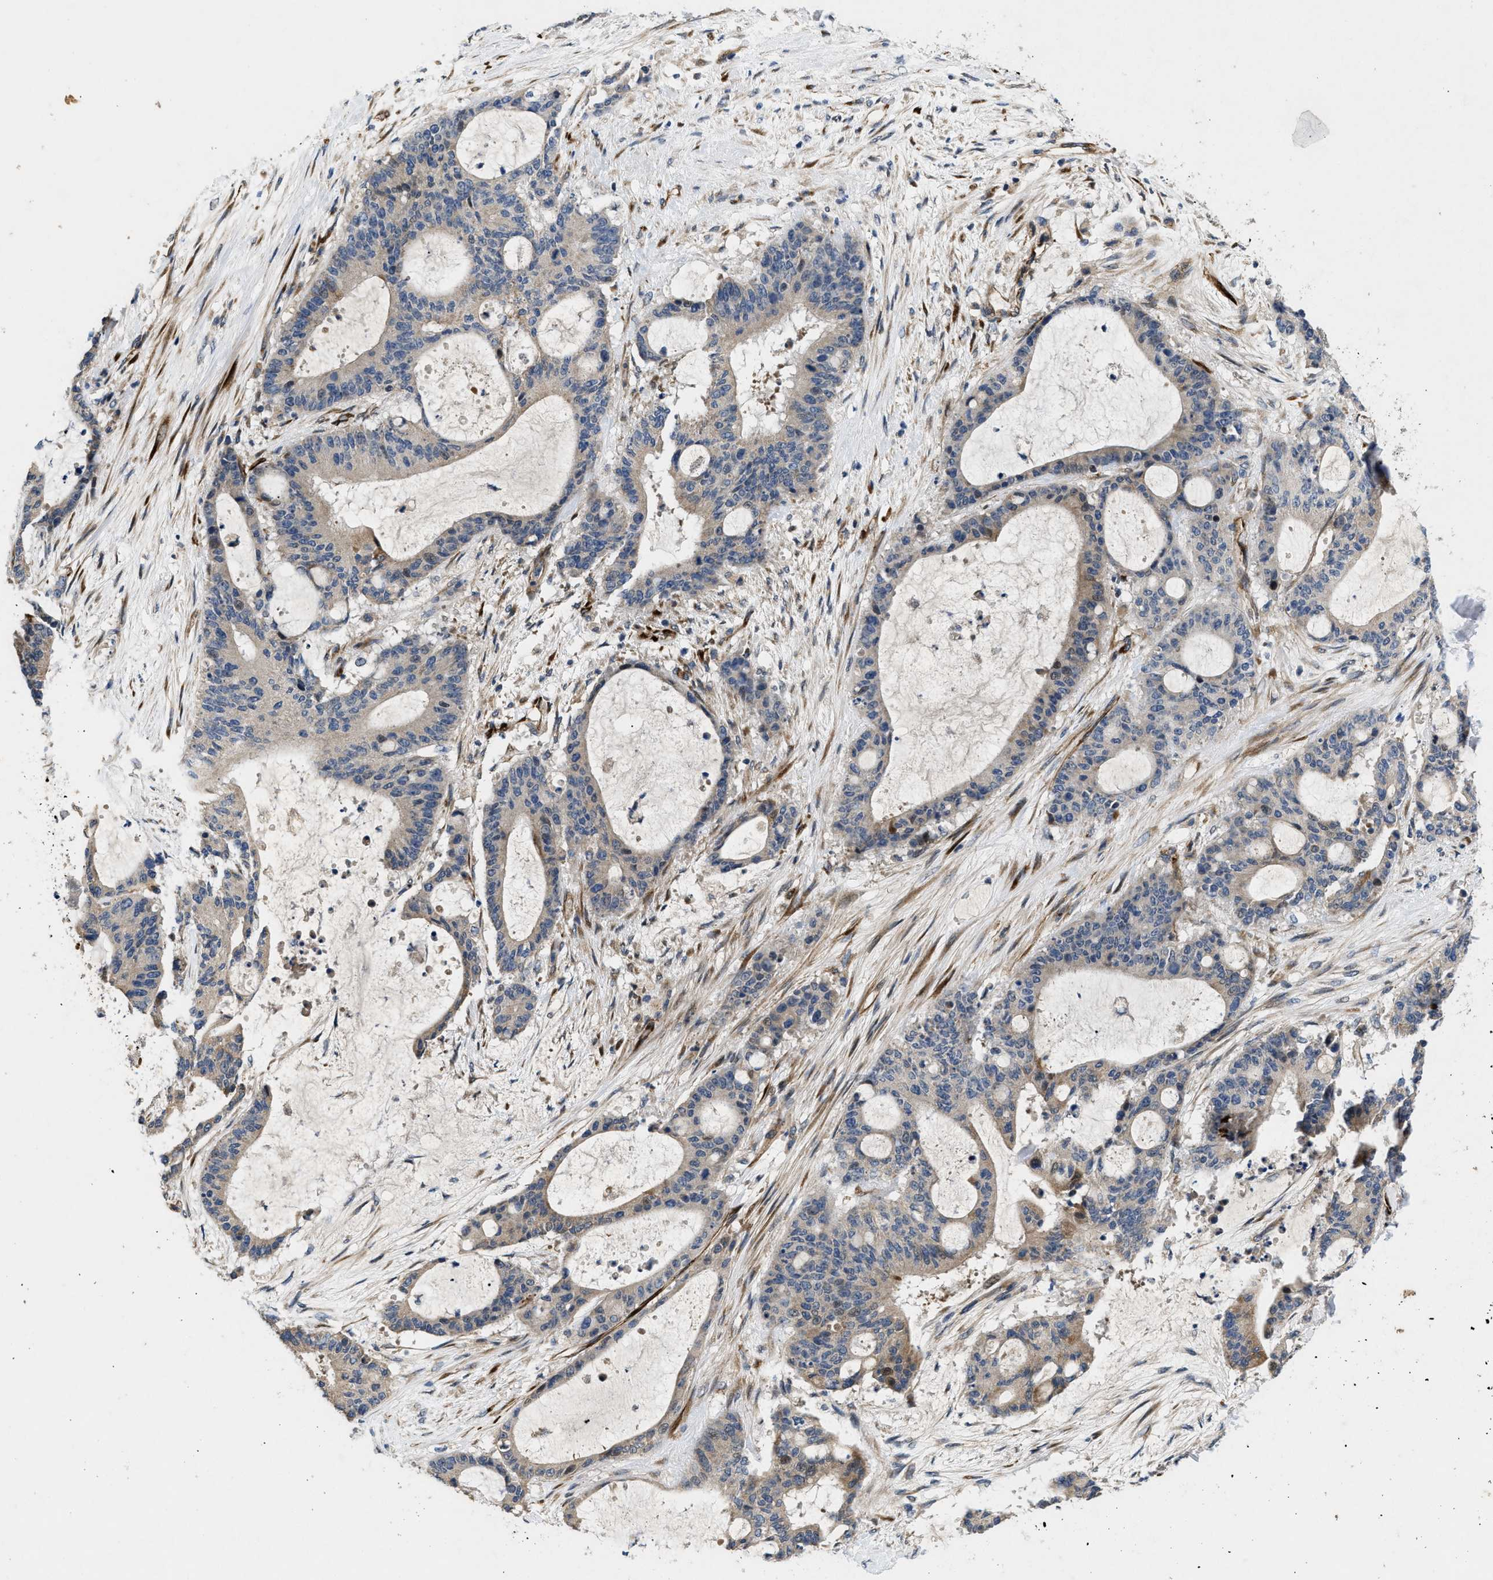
{"staining": {"intensity": "weak", "quantity": "<25%", "location": "cytoplasmic/membranous"}, "tissue": "liver cancer", "cell_type": "Tumor cells", "image_type": "cancer", "snomed": [{"axis": "morphology", "description": "Cholangiocarcinoma"}, {"axis": "topography", "description": "Liver"}], "caption": "Protein analysis of cholangiocarcinoma (liver) shows no significant positivity in tumor cells. Nuclei are stained in blue.", "gene": "HSPA12B", "patient": {"sex": "female", "age": 73}}